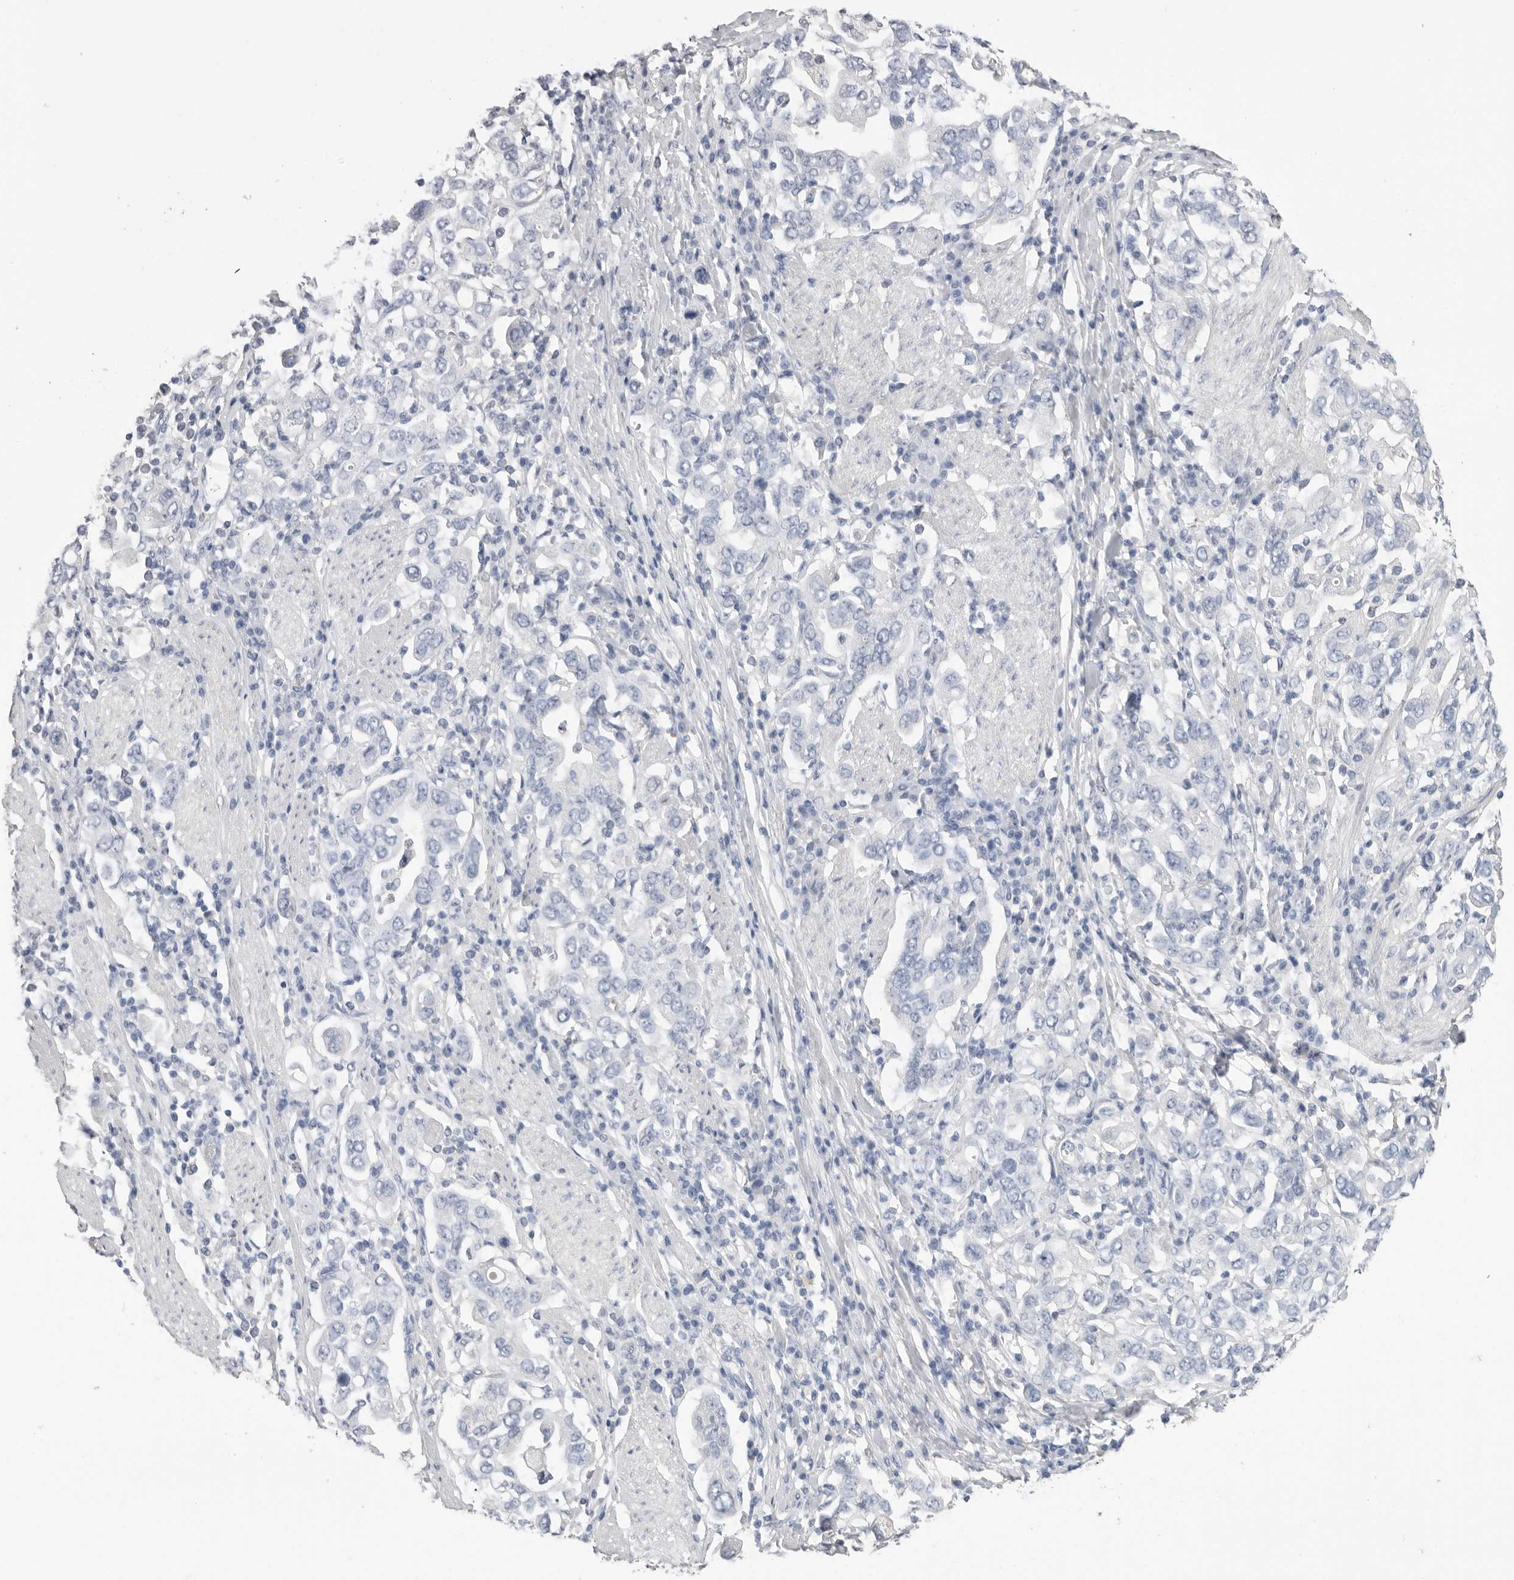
{"staining": {"intensity": "negative", "quantity": "none", "location": "none"}, "tissue": "stomach cancer", "cell_type": "Tumor cells", "image_type": "cancer", "snomed": [{"axis": "morphology", "description": "Adenocarcinoma, NOS"}, {"axis": "topography", "description": "Stomach, upper"}], "caption": "Immunohistochemistry histopathology image of neoplastic tissue: human stomach adenocarcinoma stained with DAB (3,3'-diaminobenzidine) reveals no significant protein expression in tumor cells.", "gene": "APOA2", "patient": {"sex": "male", "age": 62}}